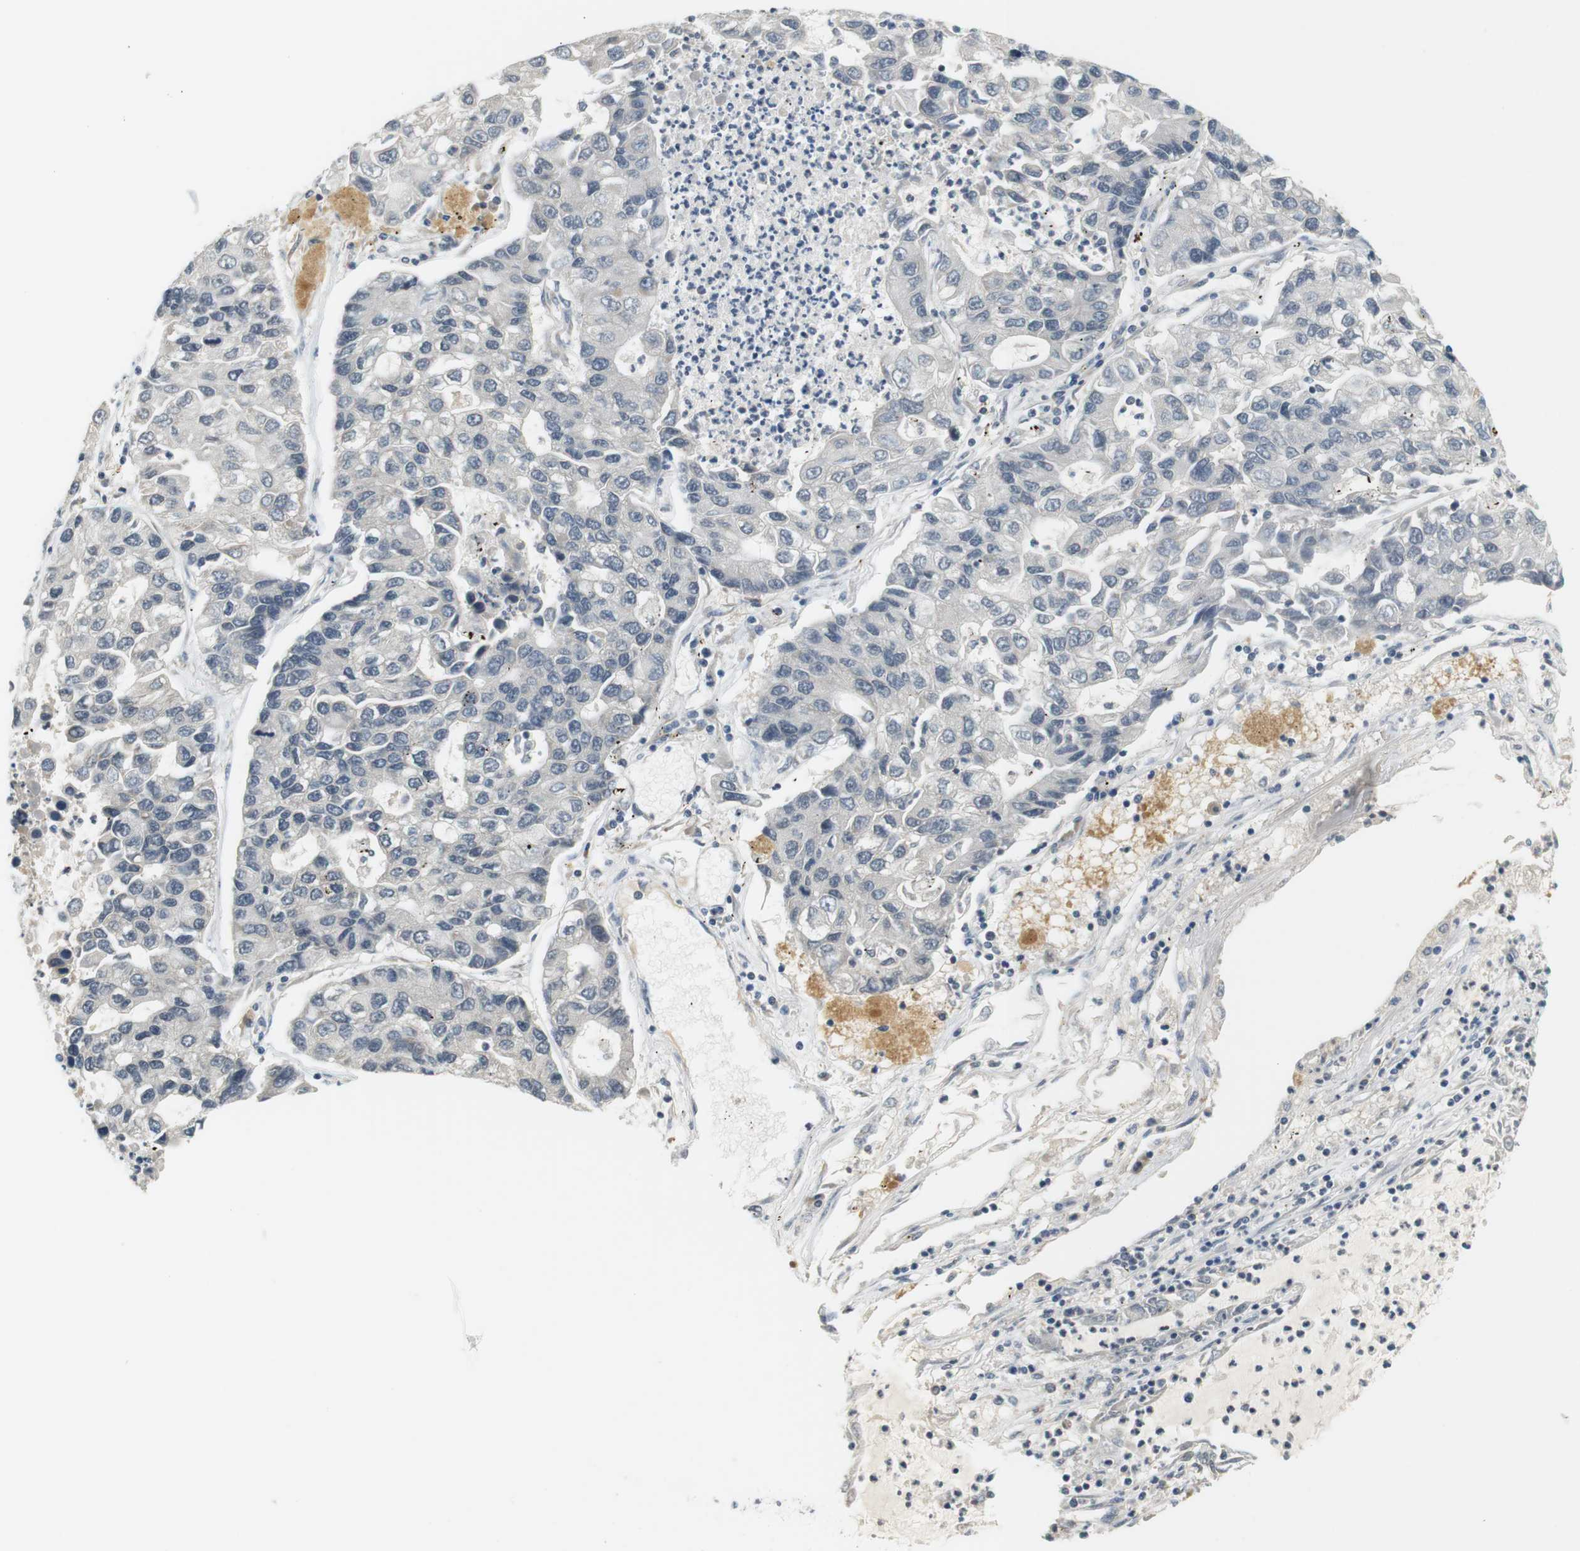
{"staining": {"intensity": "negative", "quantity": "none", "location": "none"}, "tissue": "lung cancer", "cell_type": "Tumor cells", "image_type": "cancer", "snomed": [{"axis": "morphology", "description": "Adenocarcinoma, NOS"}, {"axis": "topography", "description": "Lung"}], "caption": "The immunohistochemistry micrograph has no significant staining in tumor cells of adenocarcinoma (lung) tissue.", "gene": "WNT7A", "patient": {"sex": "female", "age": 51}}